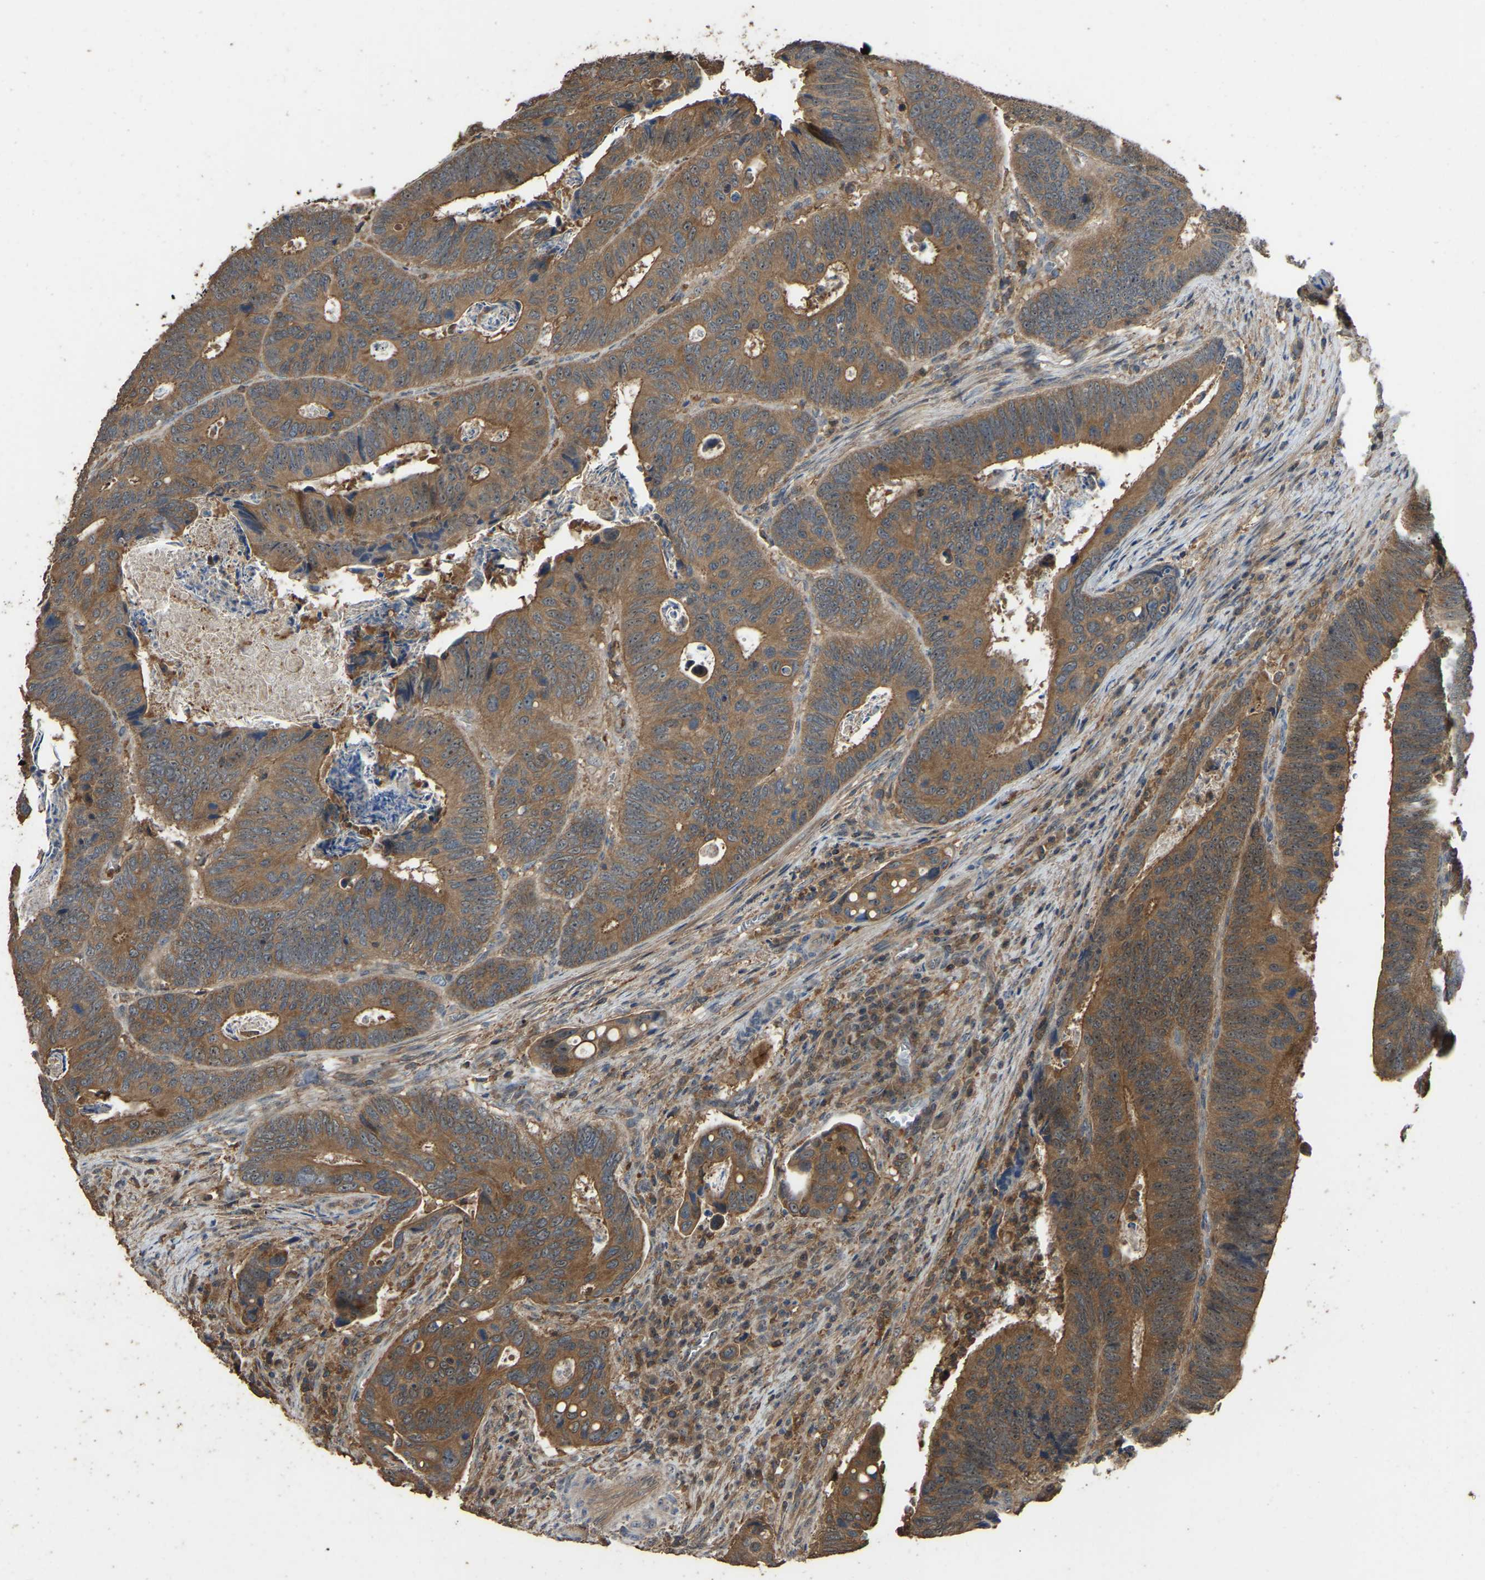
{"staining": {"intensity": "moderate", "quantity": ">75%", "location": "cytoplasmic/membranous"}, "tissue": "colorectal cancer", "cell_type": "Tumor cells", "image_type": "cancer", "snomed": [{"axis": "morphology", "description": "Inflammation, NOS"}, {"axis": "morphology", "description": "Adenocarcinoma, NOS"}, {"axis": "topography", "description": "Colon"}], "caption": "A medium amount of moderate cytoplasmic/membranous staining is seen in about >75% of tumor cells in colorectal adenocarcinoma tissue.", "gene": "FHIT", "patient": {"sex": "male", "age": 72}}